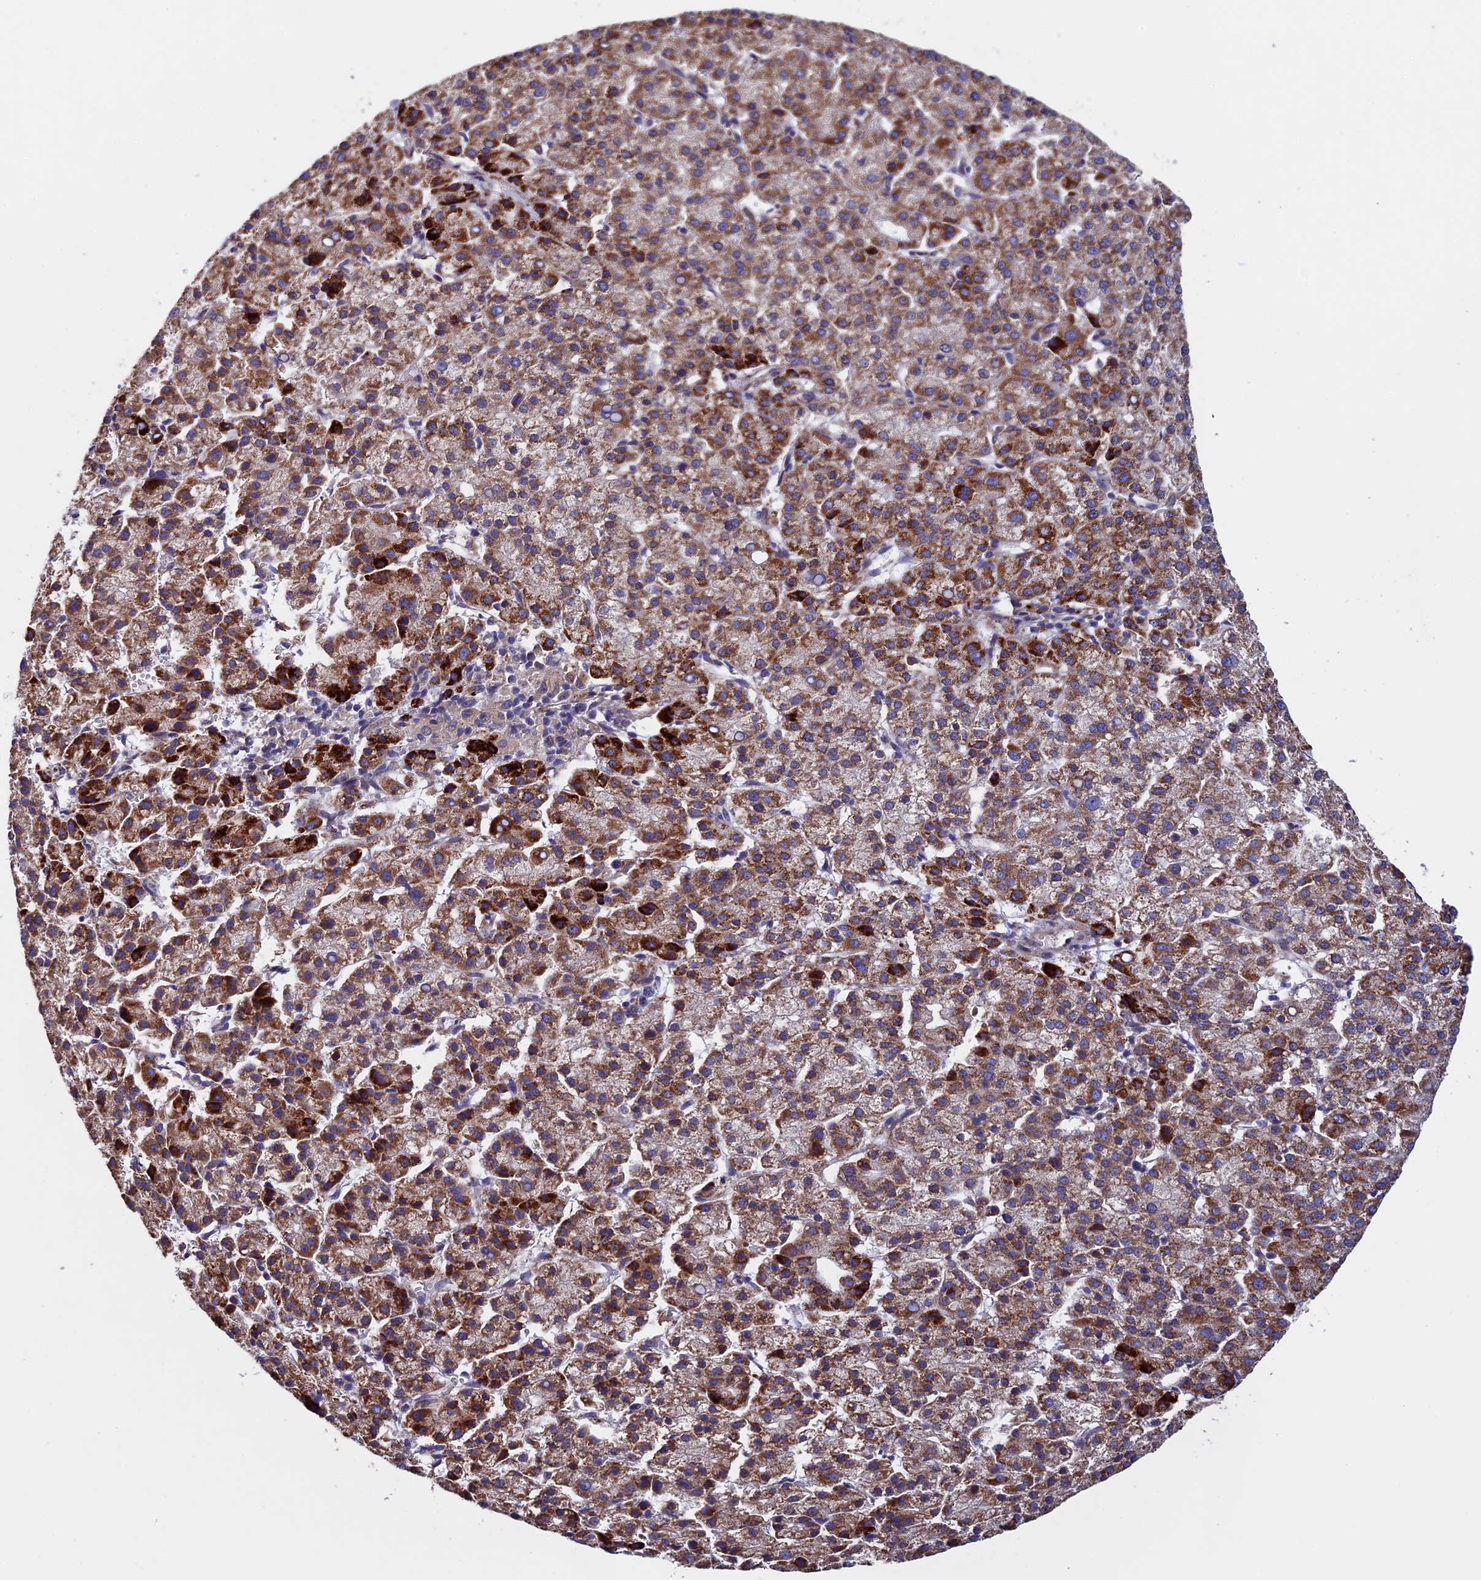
{"staining": {"intensity": "strong", "quantity": ">75%", "location": "cytoplasmic/membranous"}, "tissue": "liver cancer", "cell_type": "Tumor cells", "image_type": "cancer", "snomed": [{"axis": "morphology", "description": "Carcinoma, Hepatocellular, NOS"}, {"axis": "topography", "description": "Liver"}], "caption": "This micrograph demonstrates hepatocellular carcinoma (liver) stained with IHC to label a protein in brown. The cytoplasmic/membranous of tumor cells show strong positivity for the protein. Nuclei are counter-stained blue.", "gene": "RNF17", "patient": {"sex": "female", "age": 58}}